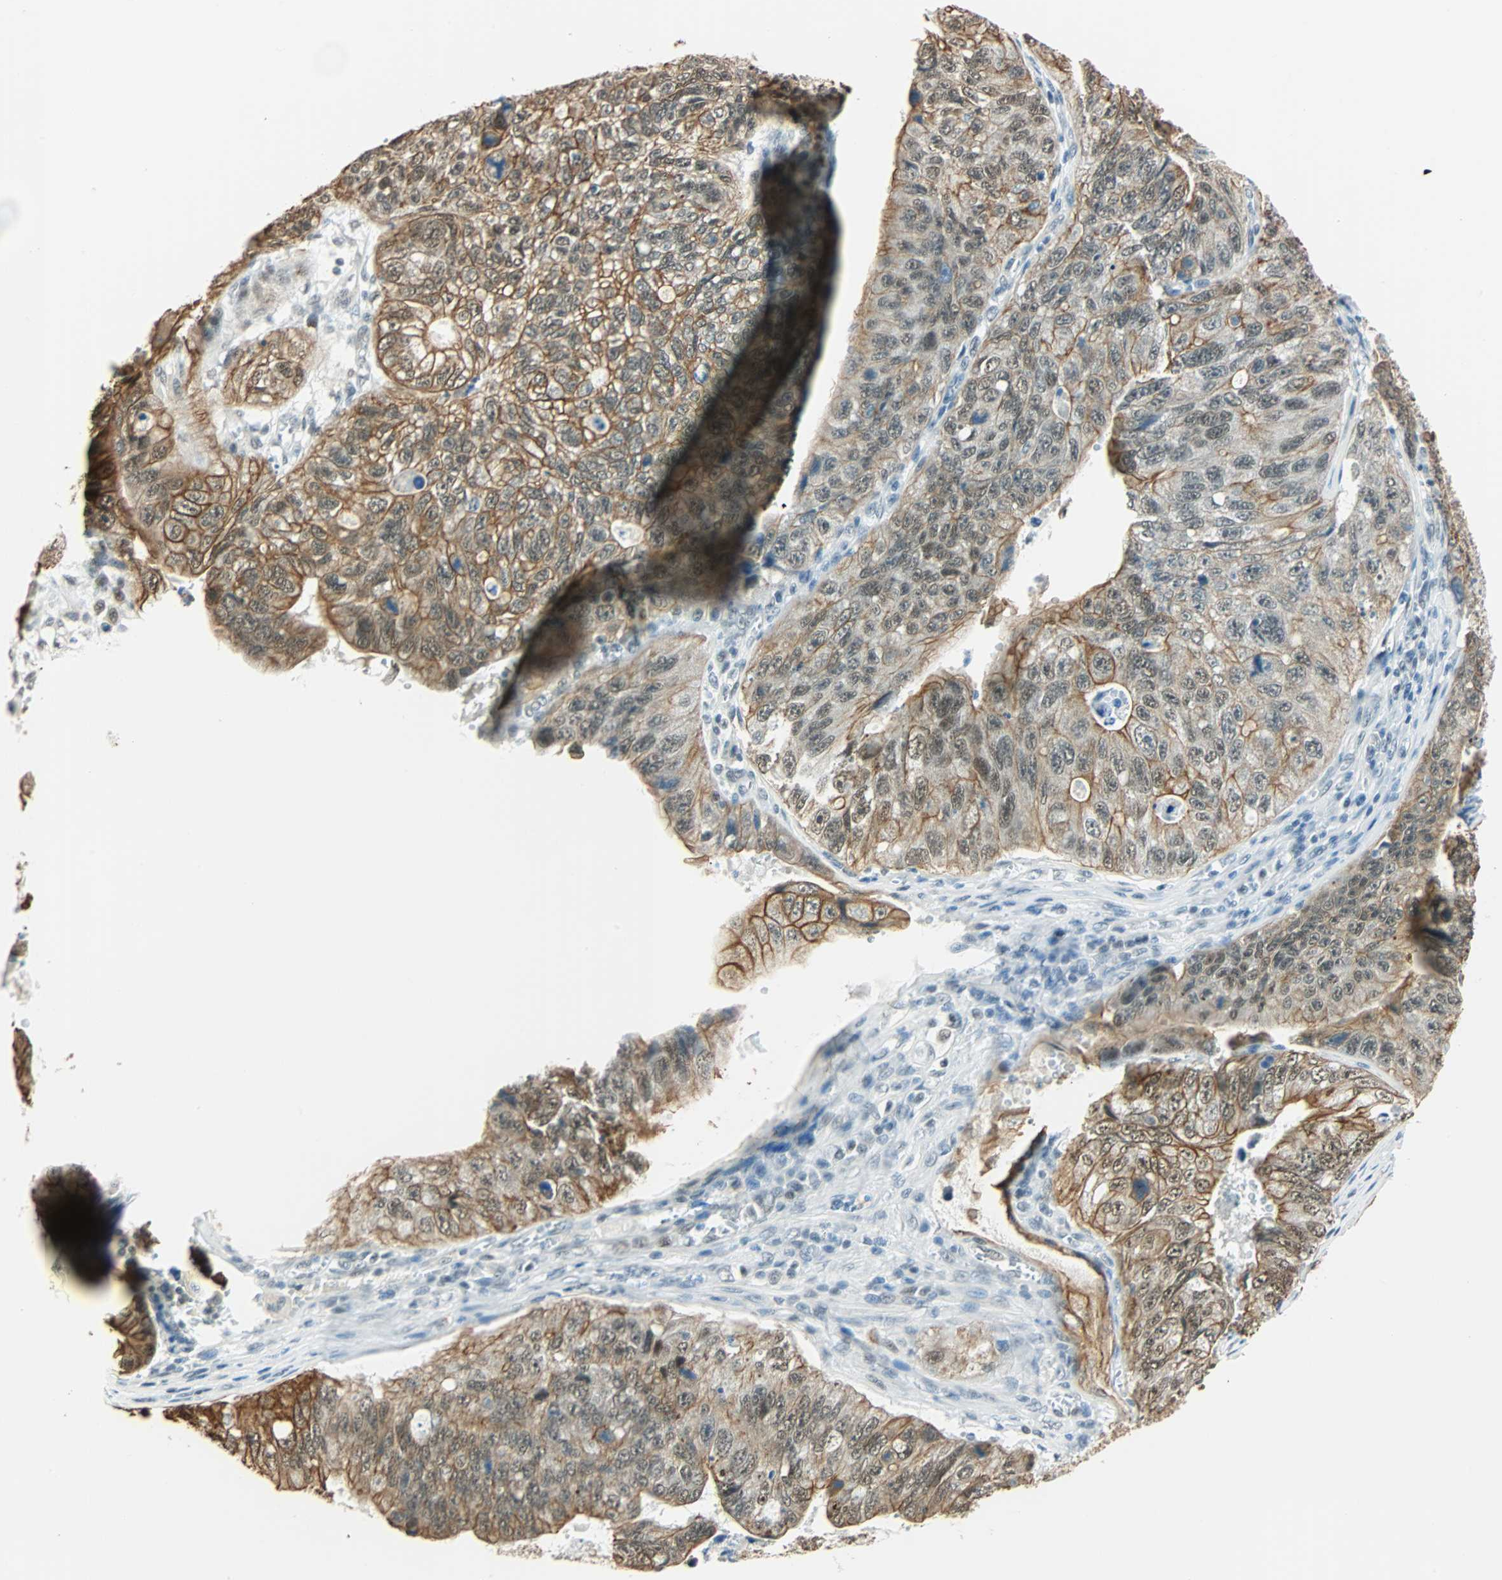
{"staining": {"intensity": "strong", "quantity": "25%-75%", "location": "cytoplasmic/membranous,nuclear"}, "tissue": "stomach cancer", "cell_type": "Tumor cells", "image_type": "cancer", "snomed": [{"axis": "morphology", "description": "Adenocarcinoma, NOS"}, {"axis": "topography", "description": "Stomach"}], "caption": "Brown immunohistochemical staining in stomach adenocarcinoma demonstrates strong cytoplasmic/membranous and nuclear expression in approximately 25%-75% of tumor cells.", "gene": "NELFE", "patient": {"sex": "male", "age": 59}}